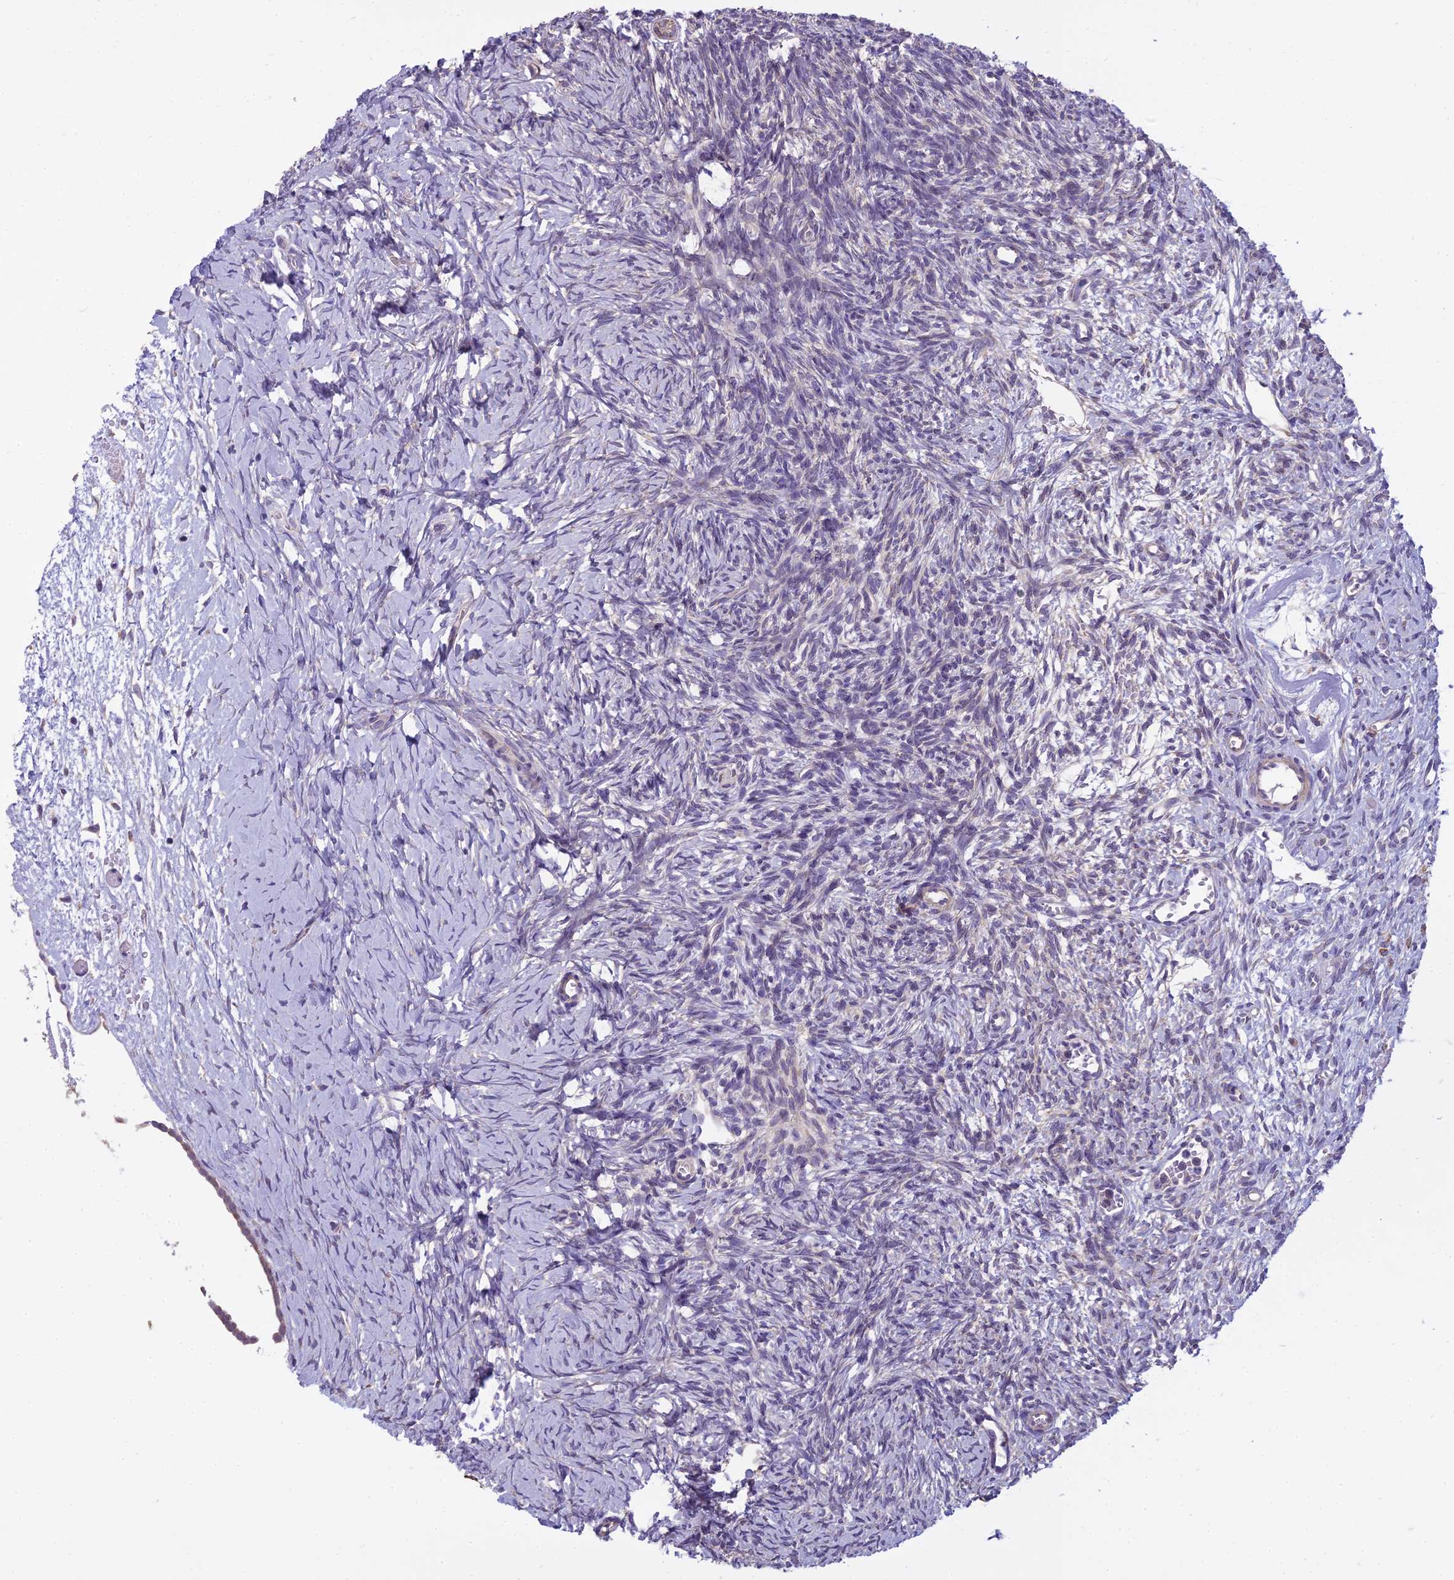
{"staining": {"intensity": "negative", "quantity": "none", "location": "none"}, "tissue": "ovary", "cell_type": "Ovarian stroma cells", "image_type": "normal", "snomed": [{"axis": "morphology", "description": "Normal tissue, NOS"}, {"axis": "topography", "description": "Ovary"}], "caption": "Human ovary stained for a protein using IHC exhibits no expression in ovarian stroma cells.", "gene": "DUS2", "patient": {"sex": "female", "age": 39}}